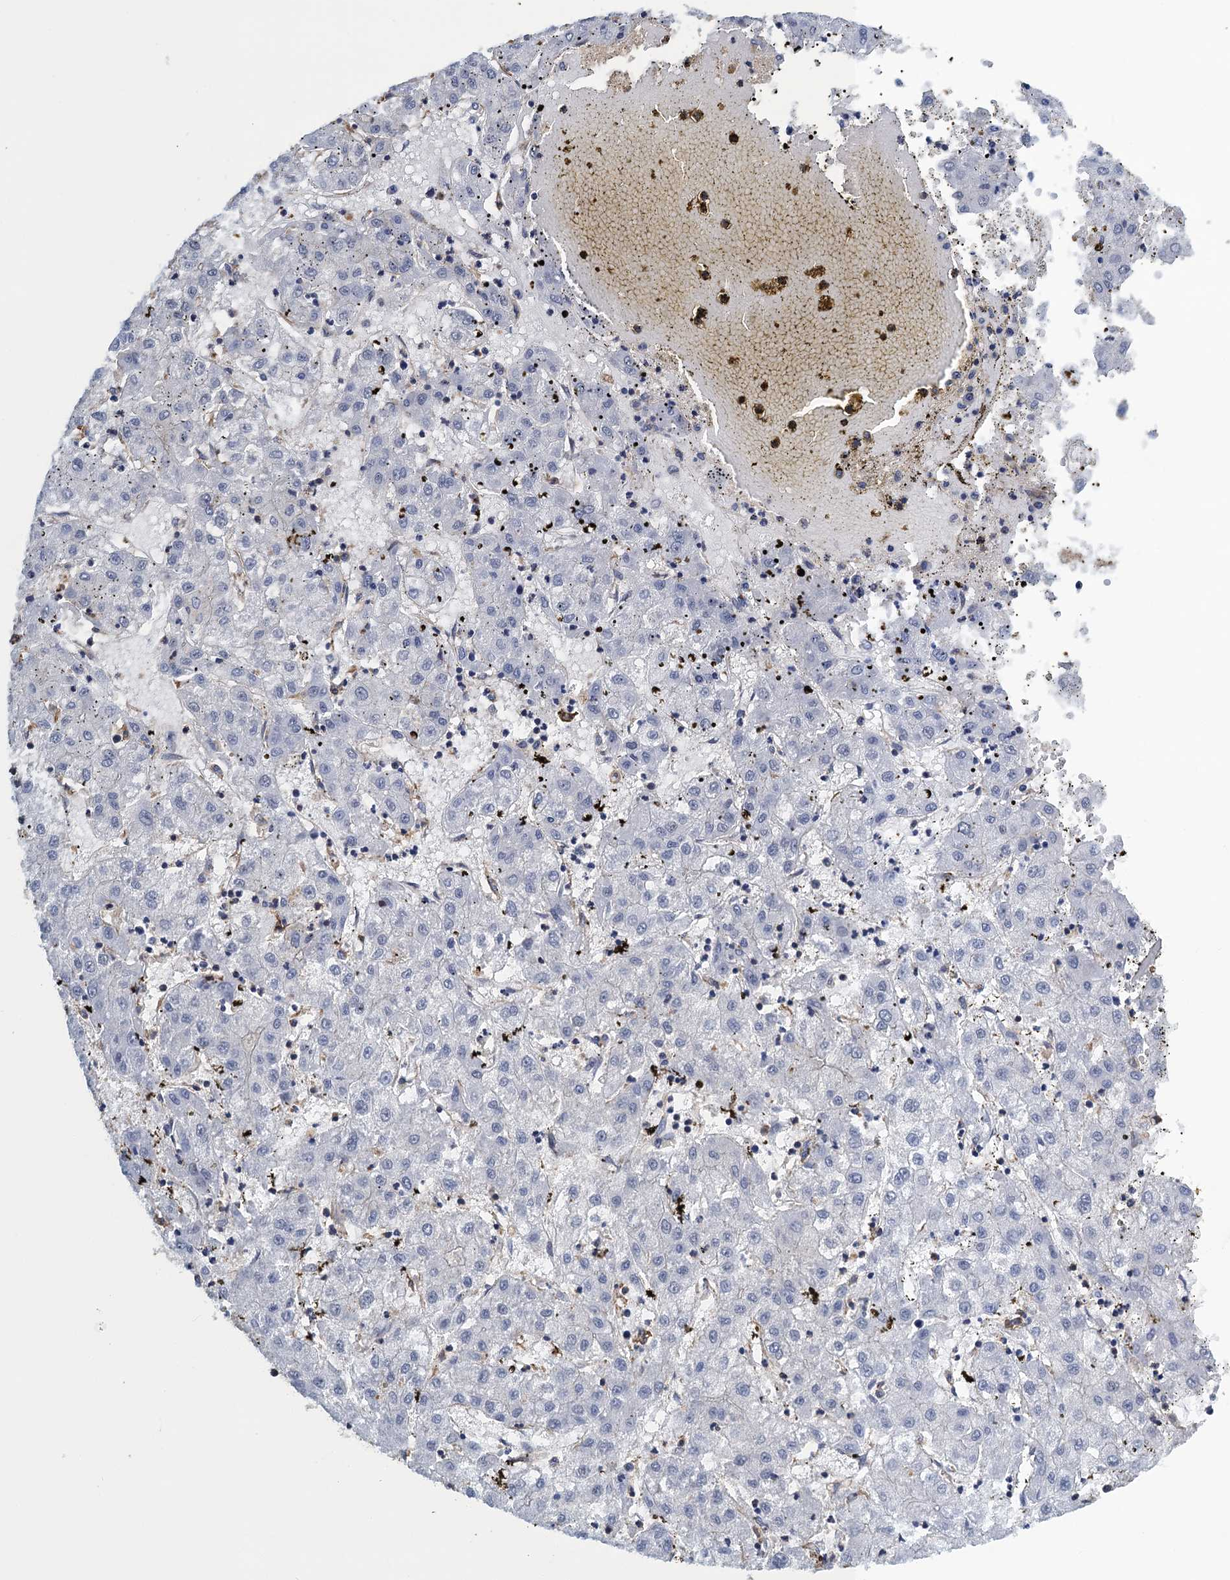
{"staining": {"intensity": "negative", "quantity": "none", "location": "none"}, "tissue": "liver cancer", "cell_type": "Tumor cells", "image_type": "cancer", "snomed": [{"axis": "morphology", "description": "Carcinoma, Hepatocellular, NOS"}, {"axis": "topography", "description": "Liver"}], "caption": "This photomicrograph is of hepatocellular carcinoma (liver) stained with IHC to label a protein in brown with the nuclei are counter-stained blue. There is no positivity in tumor cells. (DAB (3,3'-diaminobenzidine) immunohistochemistry (IHC) with hematoxylin counter stain).", "gene": "PROSER2", "patient": {"sex": "male", "age": 72}}